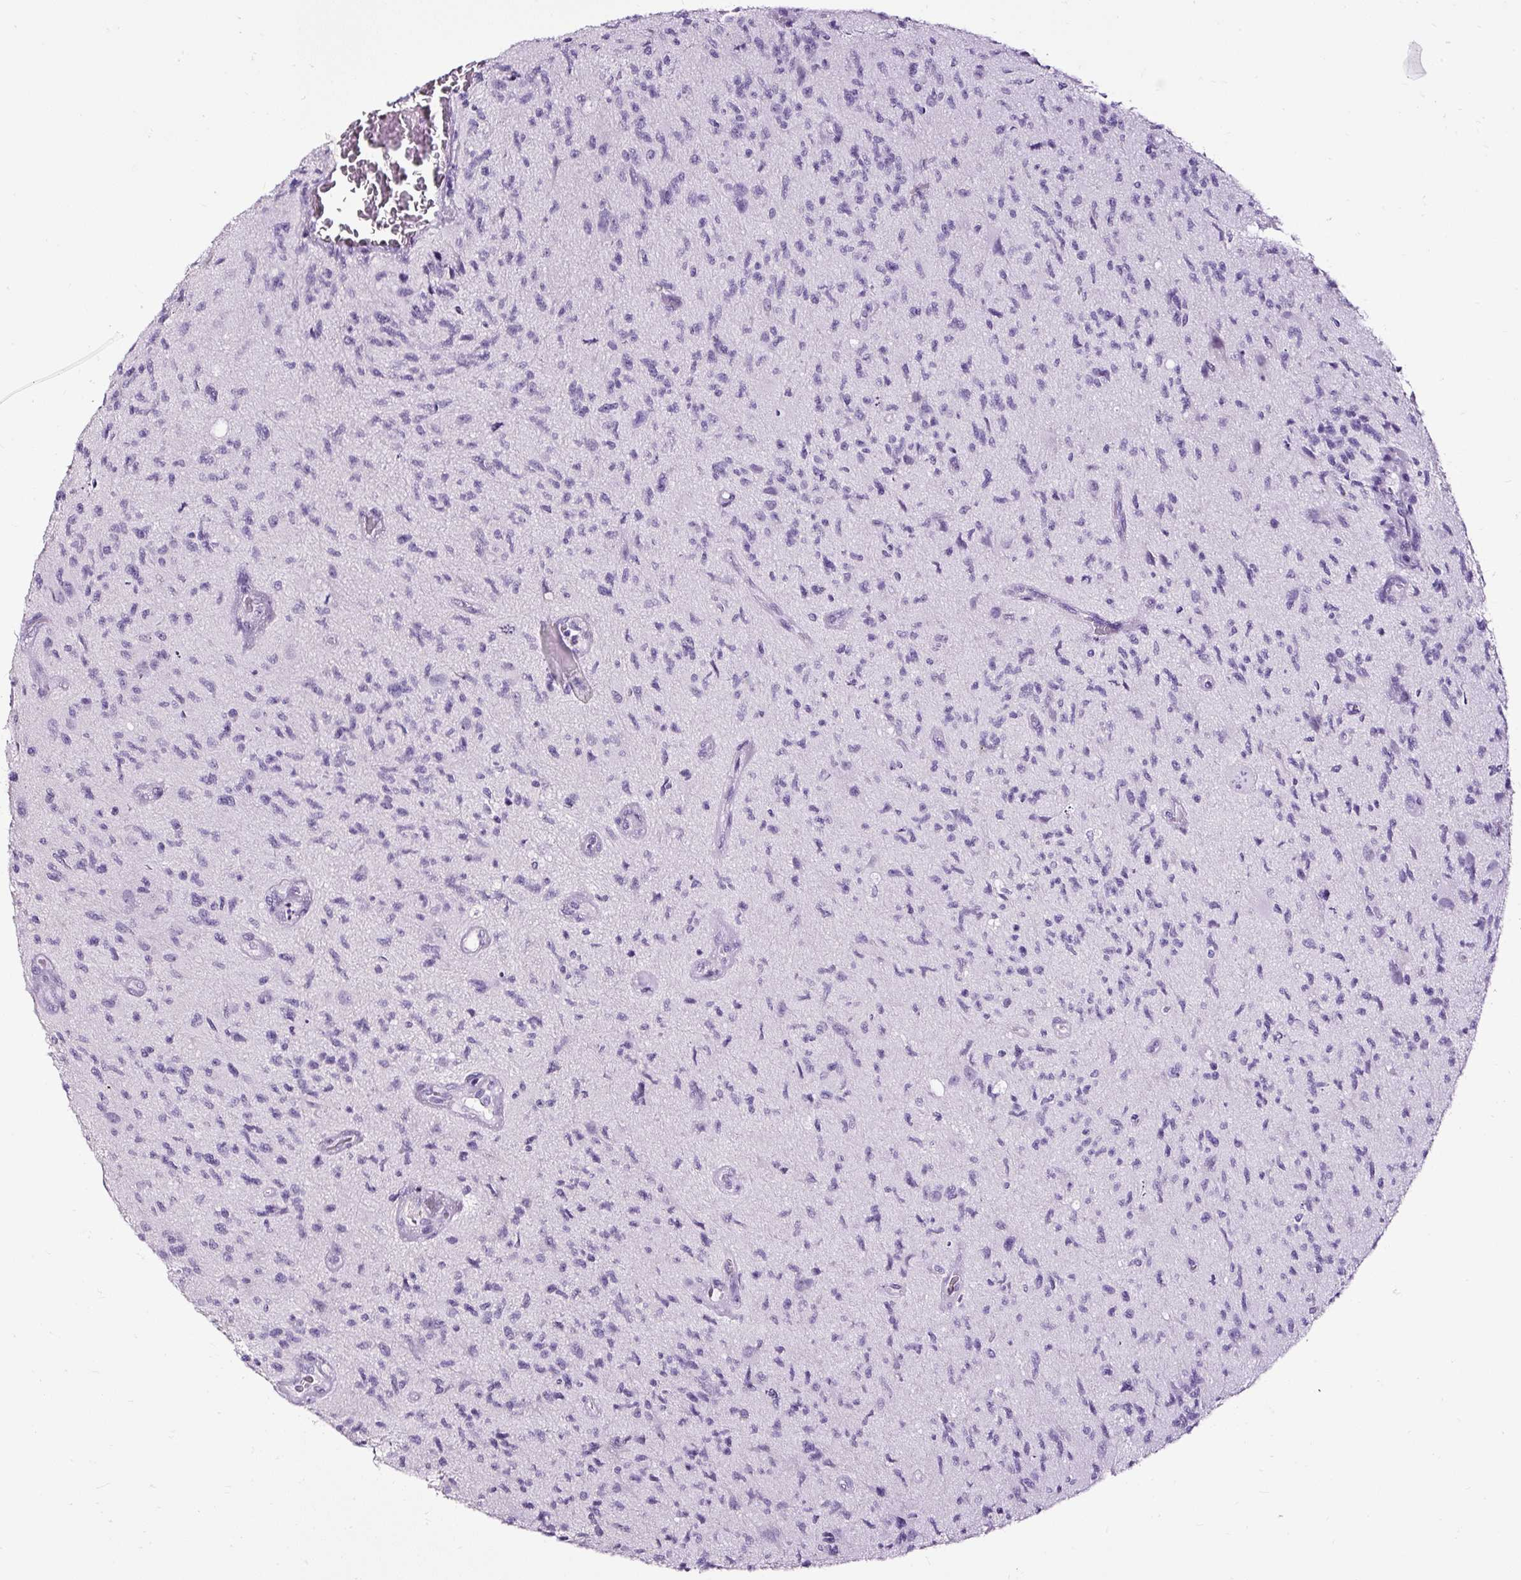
{"staining": {"intensity": "negative", "quantity": "none", "location": "none"}, "tissue": "glioma", "cell_type": "Tumor cells", "image_type": "cancer", "snomed": [{"axis": "morphology", "description": "Glioma, malignant, High grade"}, {"axis": "topography", "description": "Brain"}], "caption": "Image shows no protein positivity in tumor cells of malignant high-grade glioma tissue.", "gene": "SLC7A8", "patient": {"sex": "male", "age": 67}}